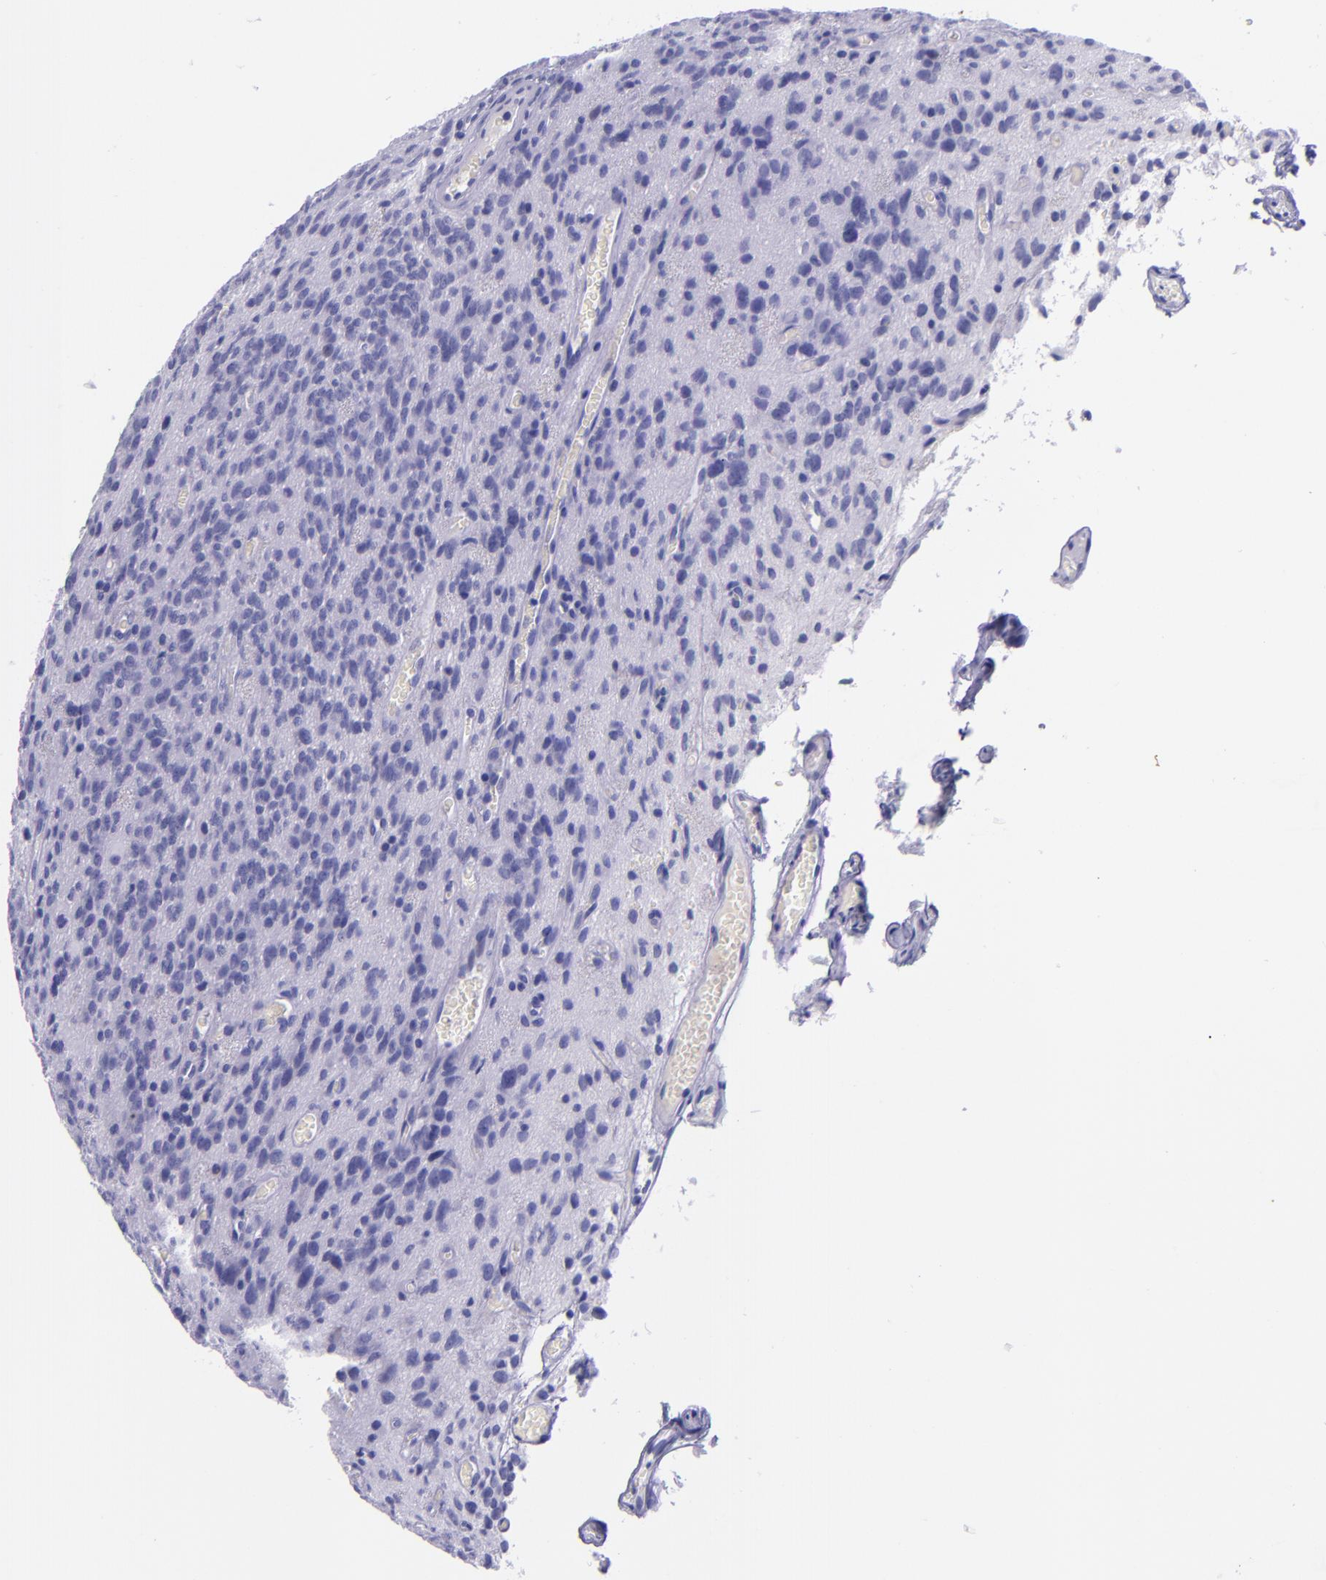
{"staining": {"intensity": "negative", "quantity": "none", "location": "none"}, "tissue": "glioma", "cell_type": "Tumor cells", "image_type": "cancer", "snomed": [{"axis": "morphology", "description": "Glioma, malignant, Low grade"}, {"axis": "topography", "description": "Brain"}], "caption": "A high-resolution micrograph shows IHC staining of malignant glioma (low-grade), which exhibits no significant positivity in tumor cells. (DAB (3,3'-diaminobenzidine) IHC with hematoxylin counter stain).", "gene": "KRT4", "patient": {"sex": "female", "age": 15}}